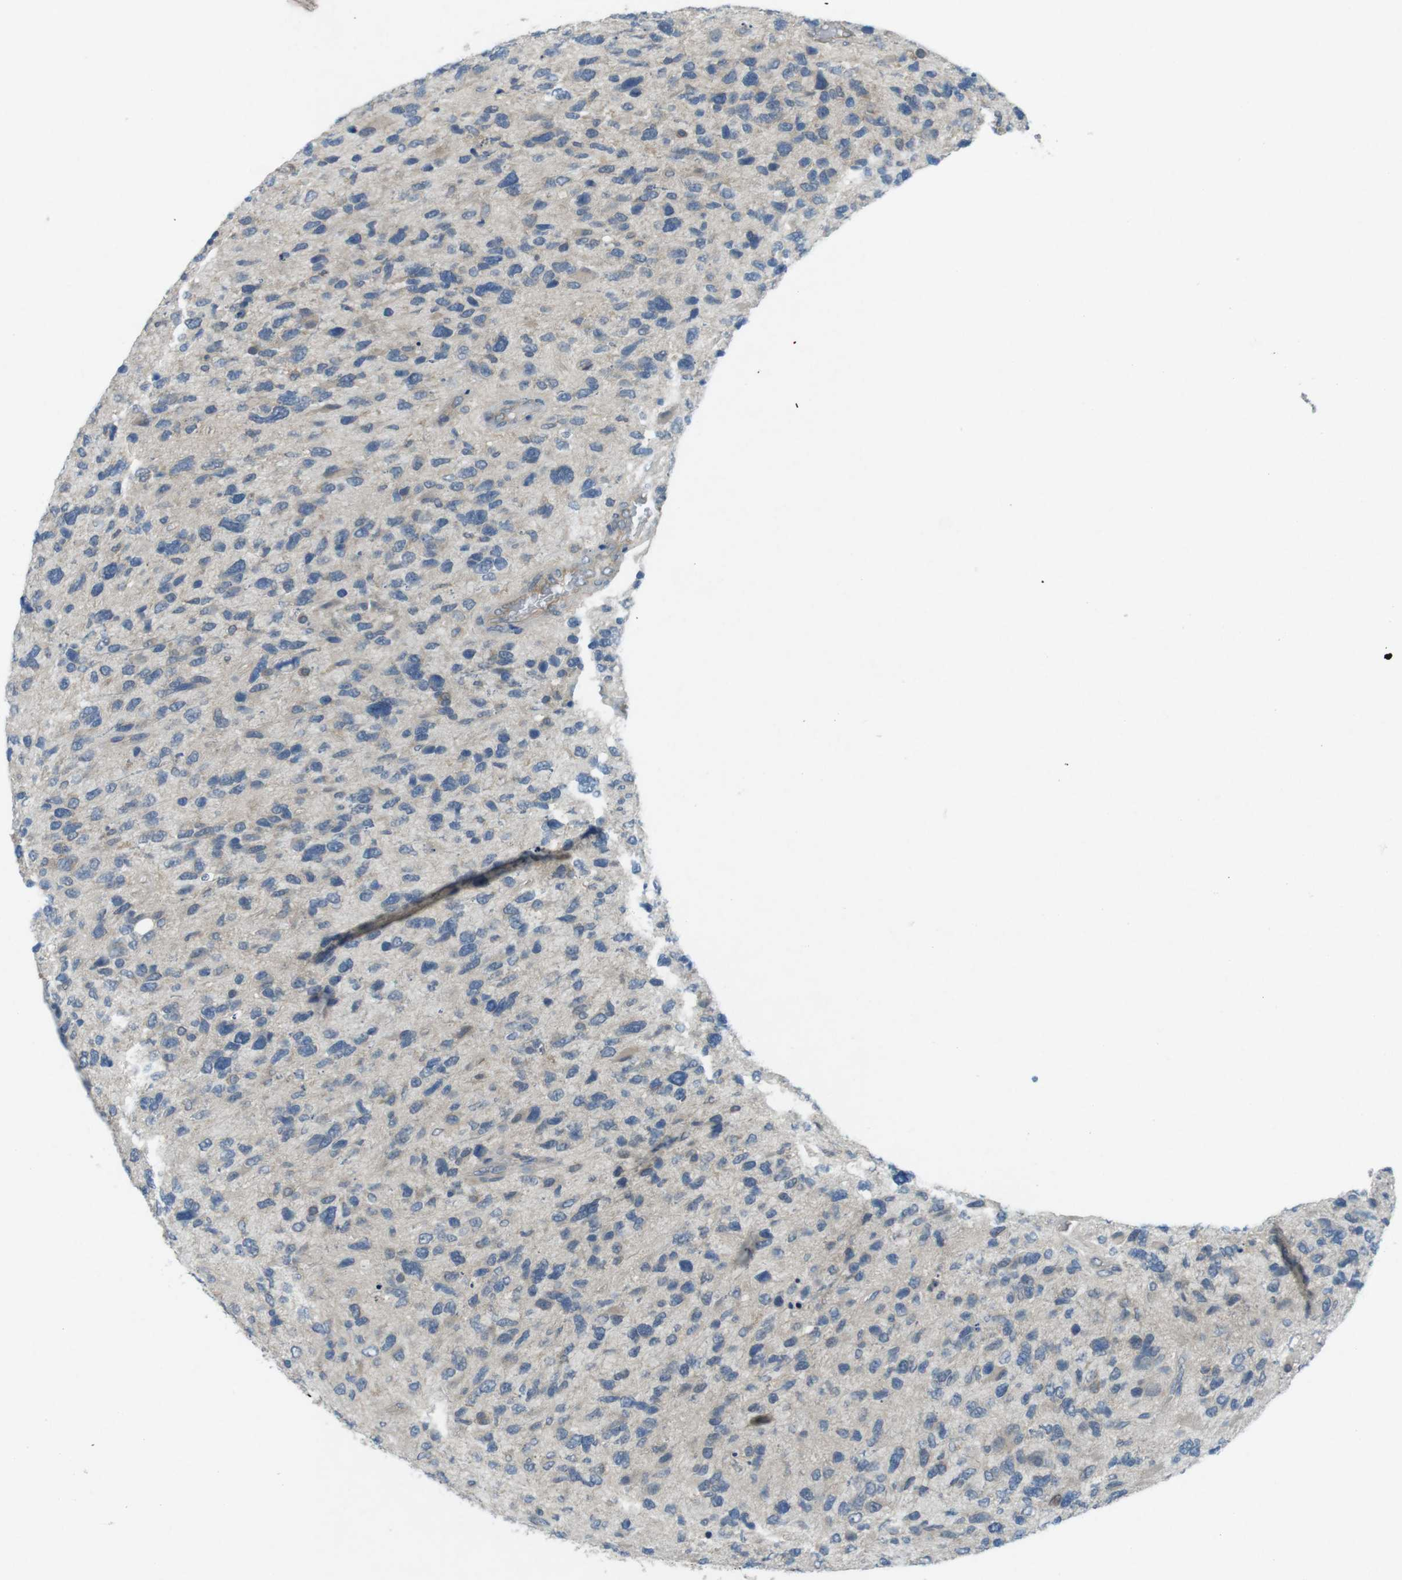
{"staining": {"intensity": "negative", "quantity": "none", "location": "none"}, "tissue": "glioma", "cell_type": "Tumor cells", "image_type": "cancer", "snomed": [{"axis": "morphology", "description": "Glioma, malignant, High grade"}, {"axis": "topography", "description": "Brain"}], "caption": "Tumor cells are negative for protein expression in human glioma.", "gene": "SUGT1", "patient": {"sex": "female", "age": 58}}